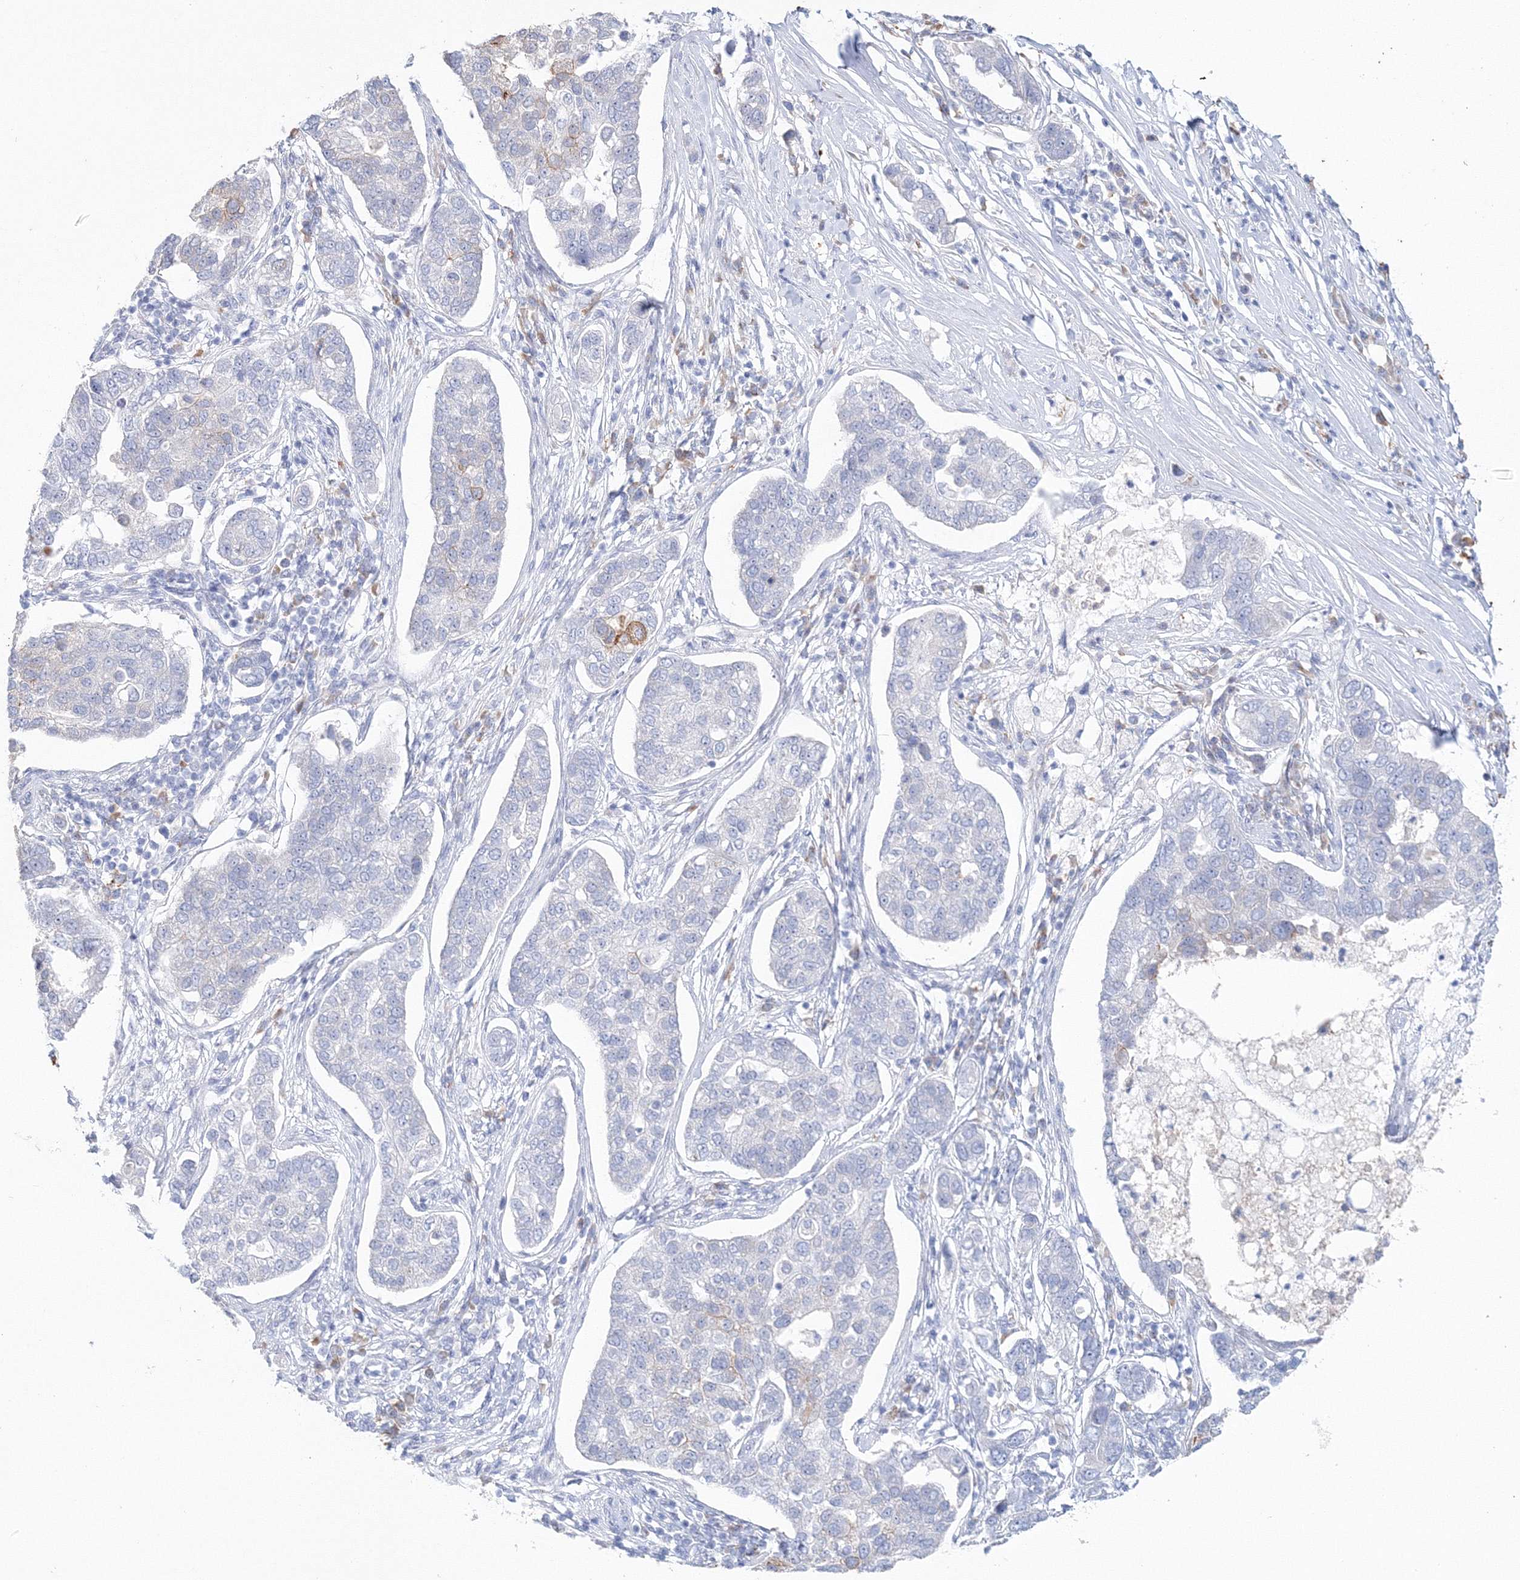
{"staining": {"intensity": "negative", "quantity": "none", "location": "none"}, "tissue": "pancreatic cancer", "cell_type": "Tumor cells", "image_type": "cancer", "snomed": [{"axis": "morphology", "description": "Adenocarcinoma, NOS"}, {"axis": "topography", "description": "Pancreas"}], "caption": "There is no significant positivity in tumor cells of pancreatic cancer (adenocarcinoma).", "gene": "VSIG1", "patient": {"sex": "female", "age": 61}}